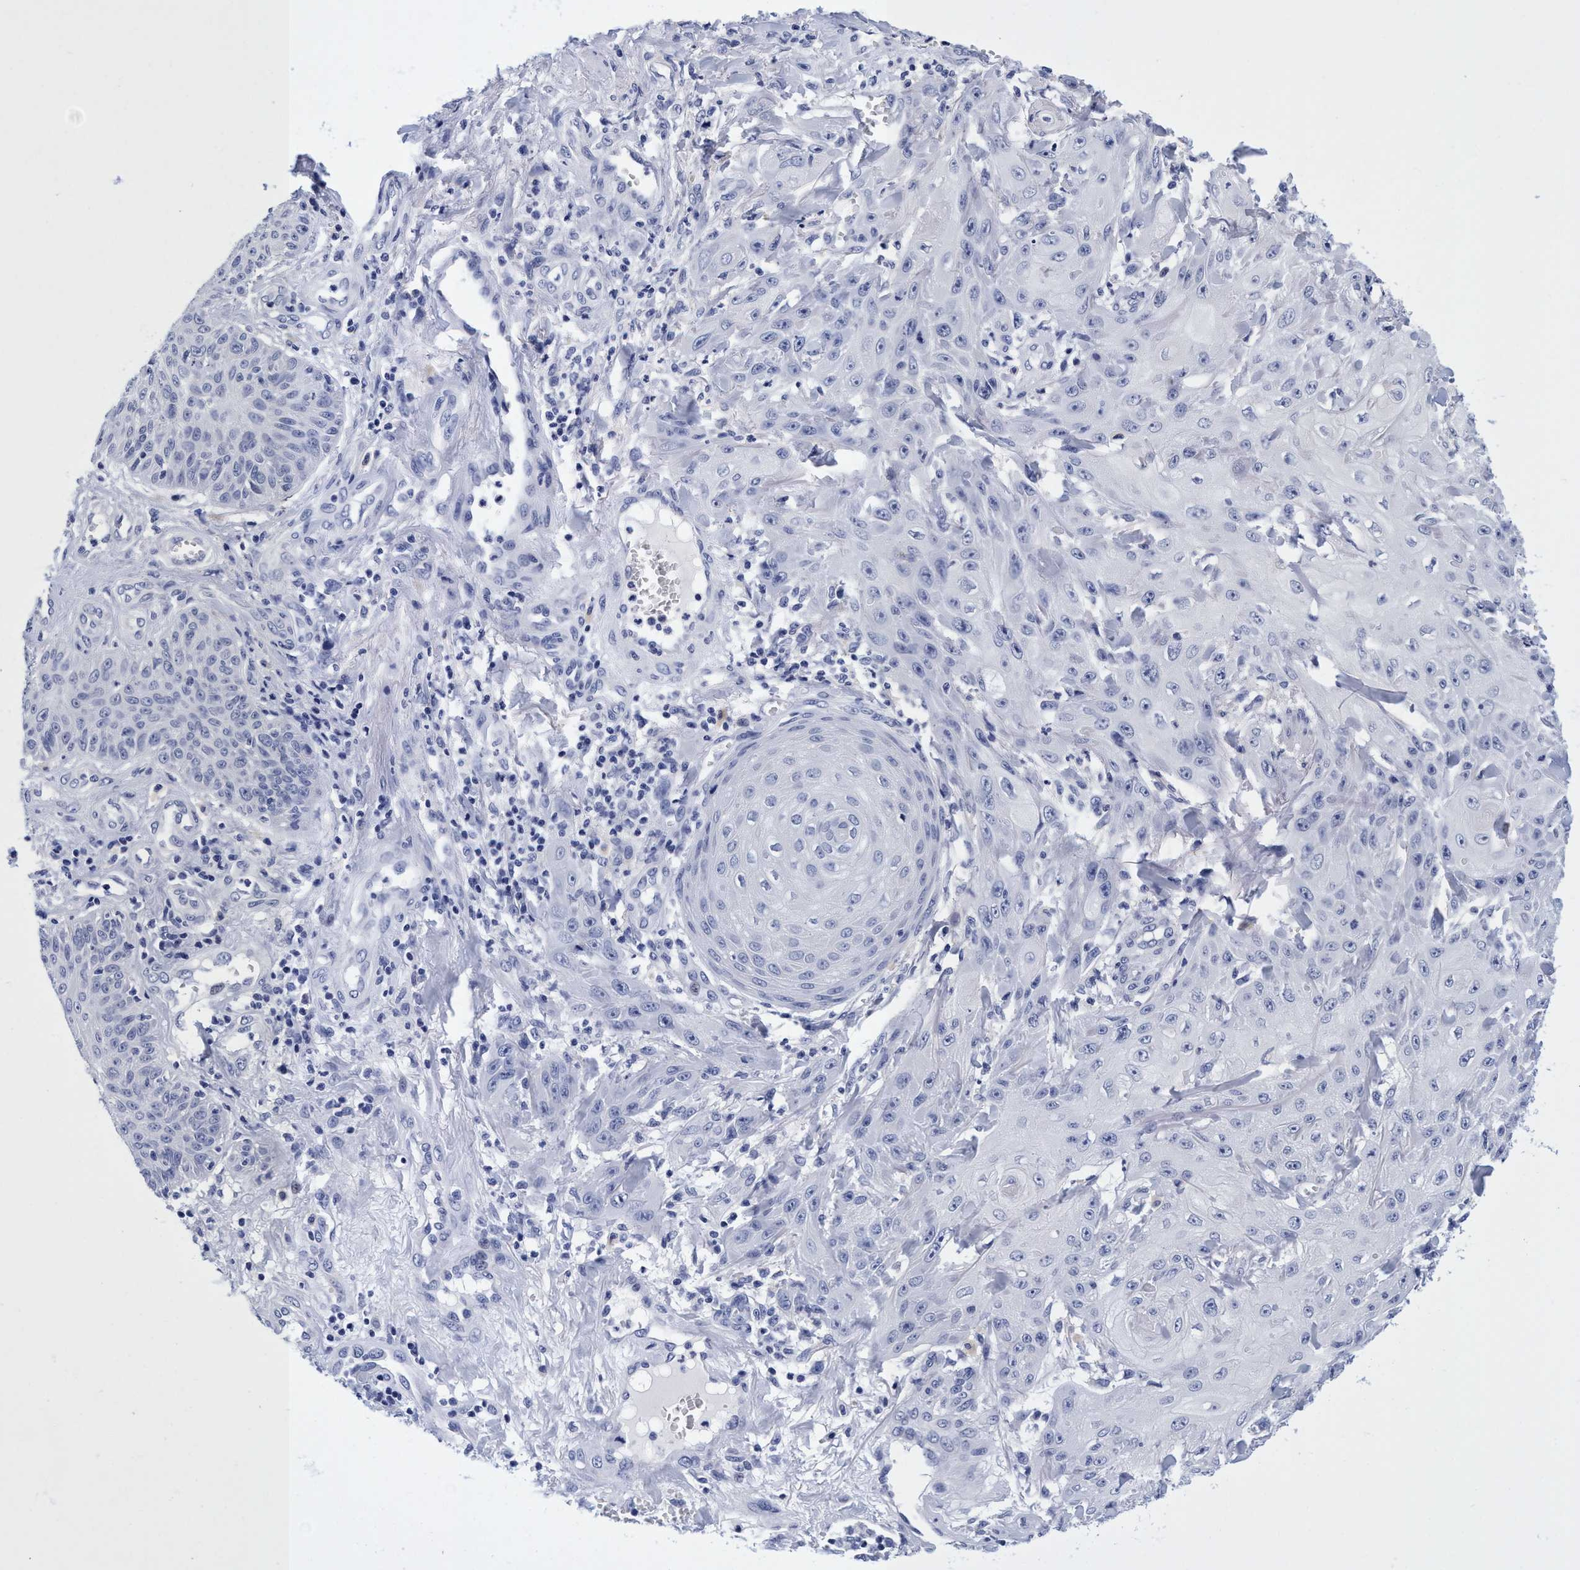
{"staining": {"intensity": "negative", "quantity": "none", "location": "none"}, "tissue": "skin cancer", "cell_type": "Tumor cells", "image_type": "cancer", "snomed": [{"axis": "morphology", "description": "Squamous cell carcinoma, NOS"}, {"axis": "topography", "description": "Skin"}], "caption": "The image reveals no significant positivity in tumor cells of skin squamous cell carcinoma.", "gene": "PLPPR1", "patient": {"sex": "male", "age": 74}}